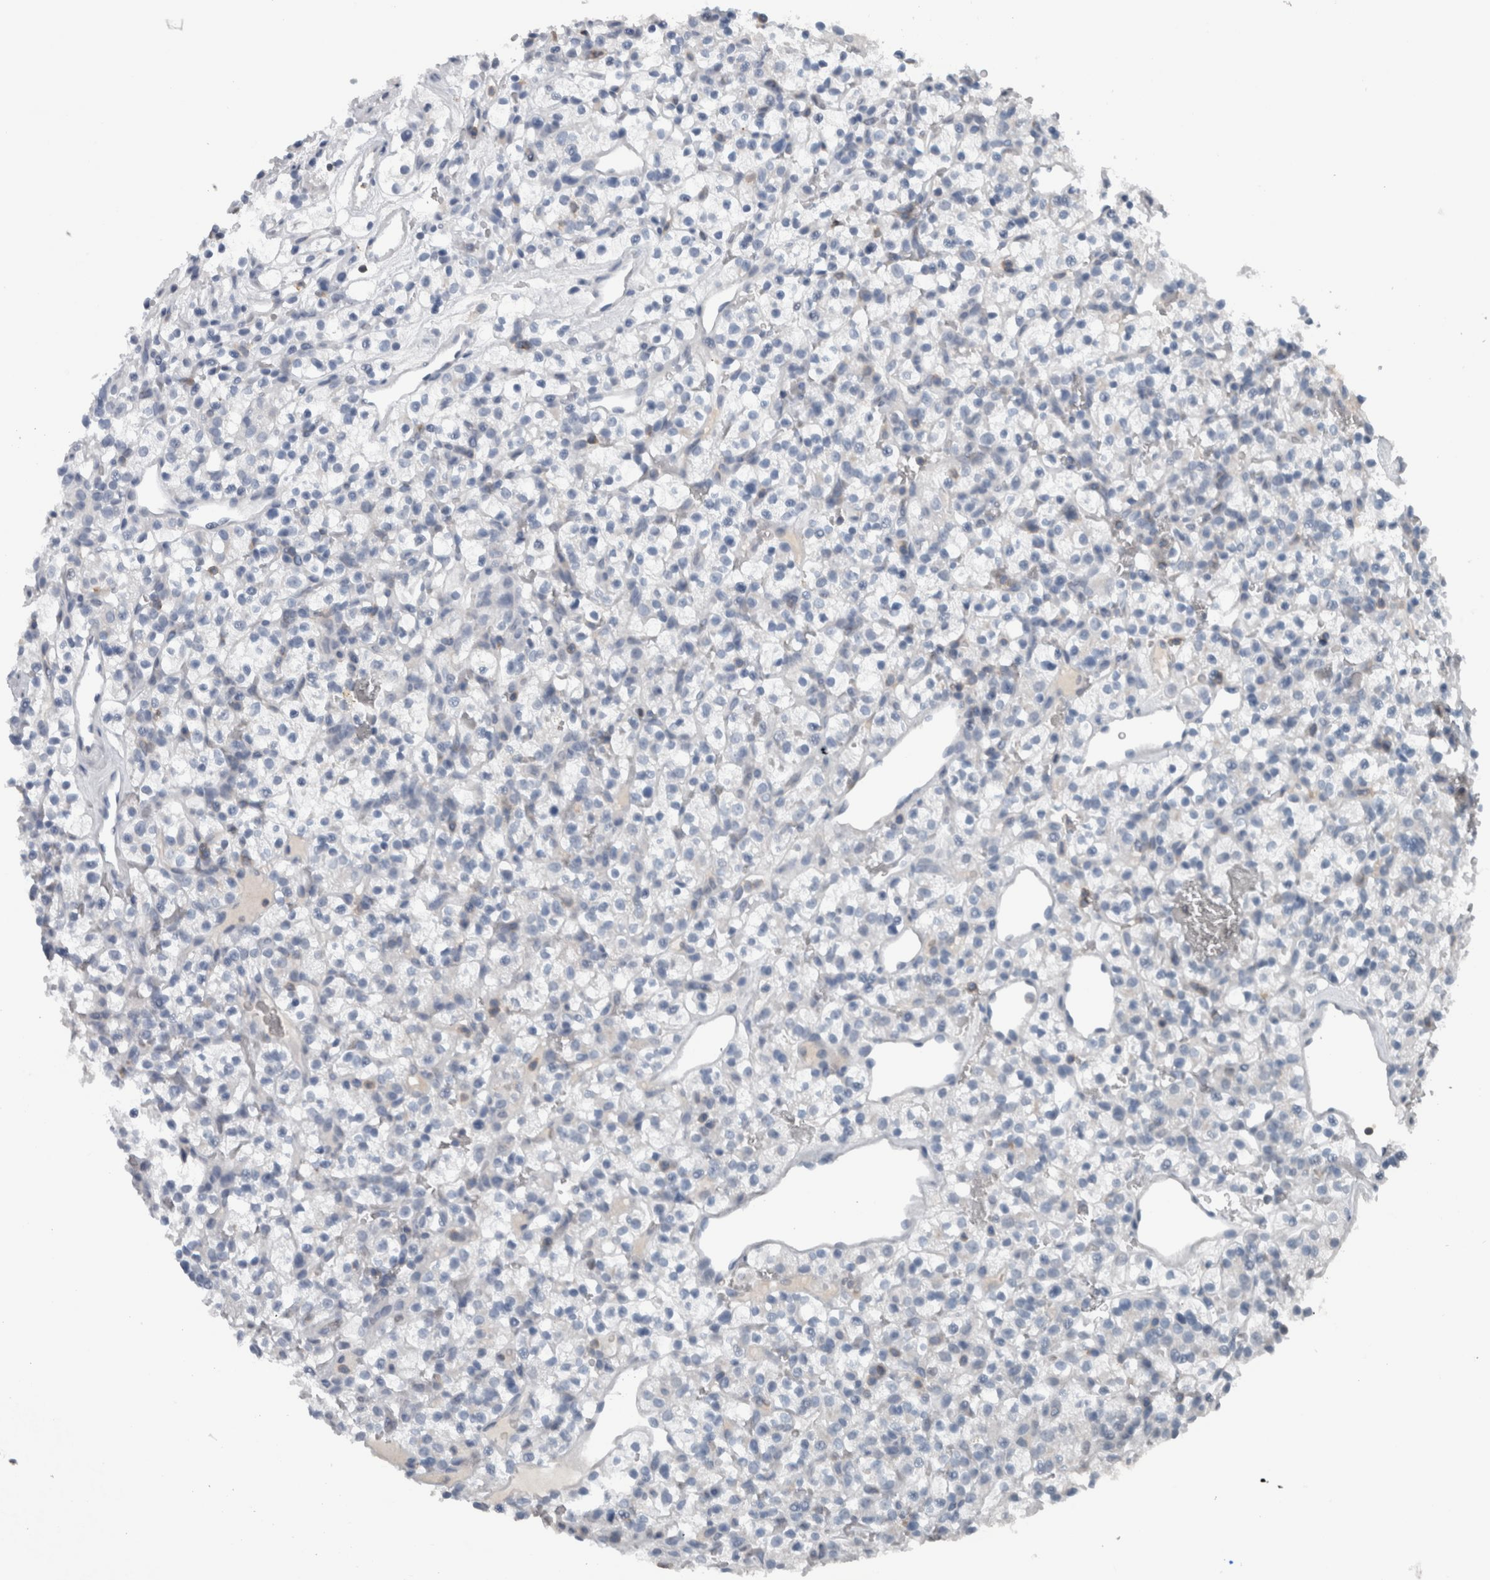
{"staining": {"intensity": "negative", "quantity": "none", "location": "none"}, "tissue": "renal cancer", "cell_type": "Tumor cells", "image_type": "cancer", "snomed": [{"axis": "morphology", "description": "Adenocarcinoma, NOS"}, {"axis": "topography", "description": "Kidney"}], "caption": "An IHC photomicrograph of renal cancer (adenocarcinoma) is shown. There is no staining in tumor cells of renal cancer (adenocarcinoma). (Brightfield microscopy of DAB (3,3'-diaminobenzidine) immunohistochemistry at high magnification).", "gene": "MAFF", "patient": {"sex": "female", "age": 57}}